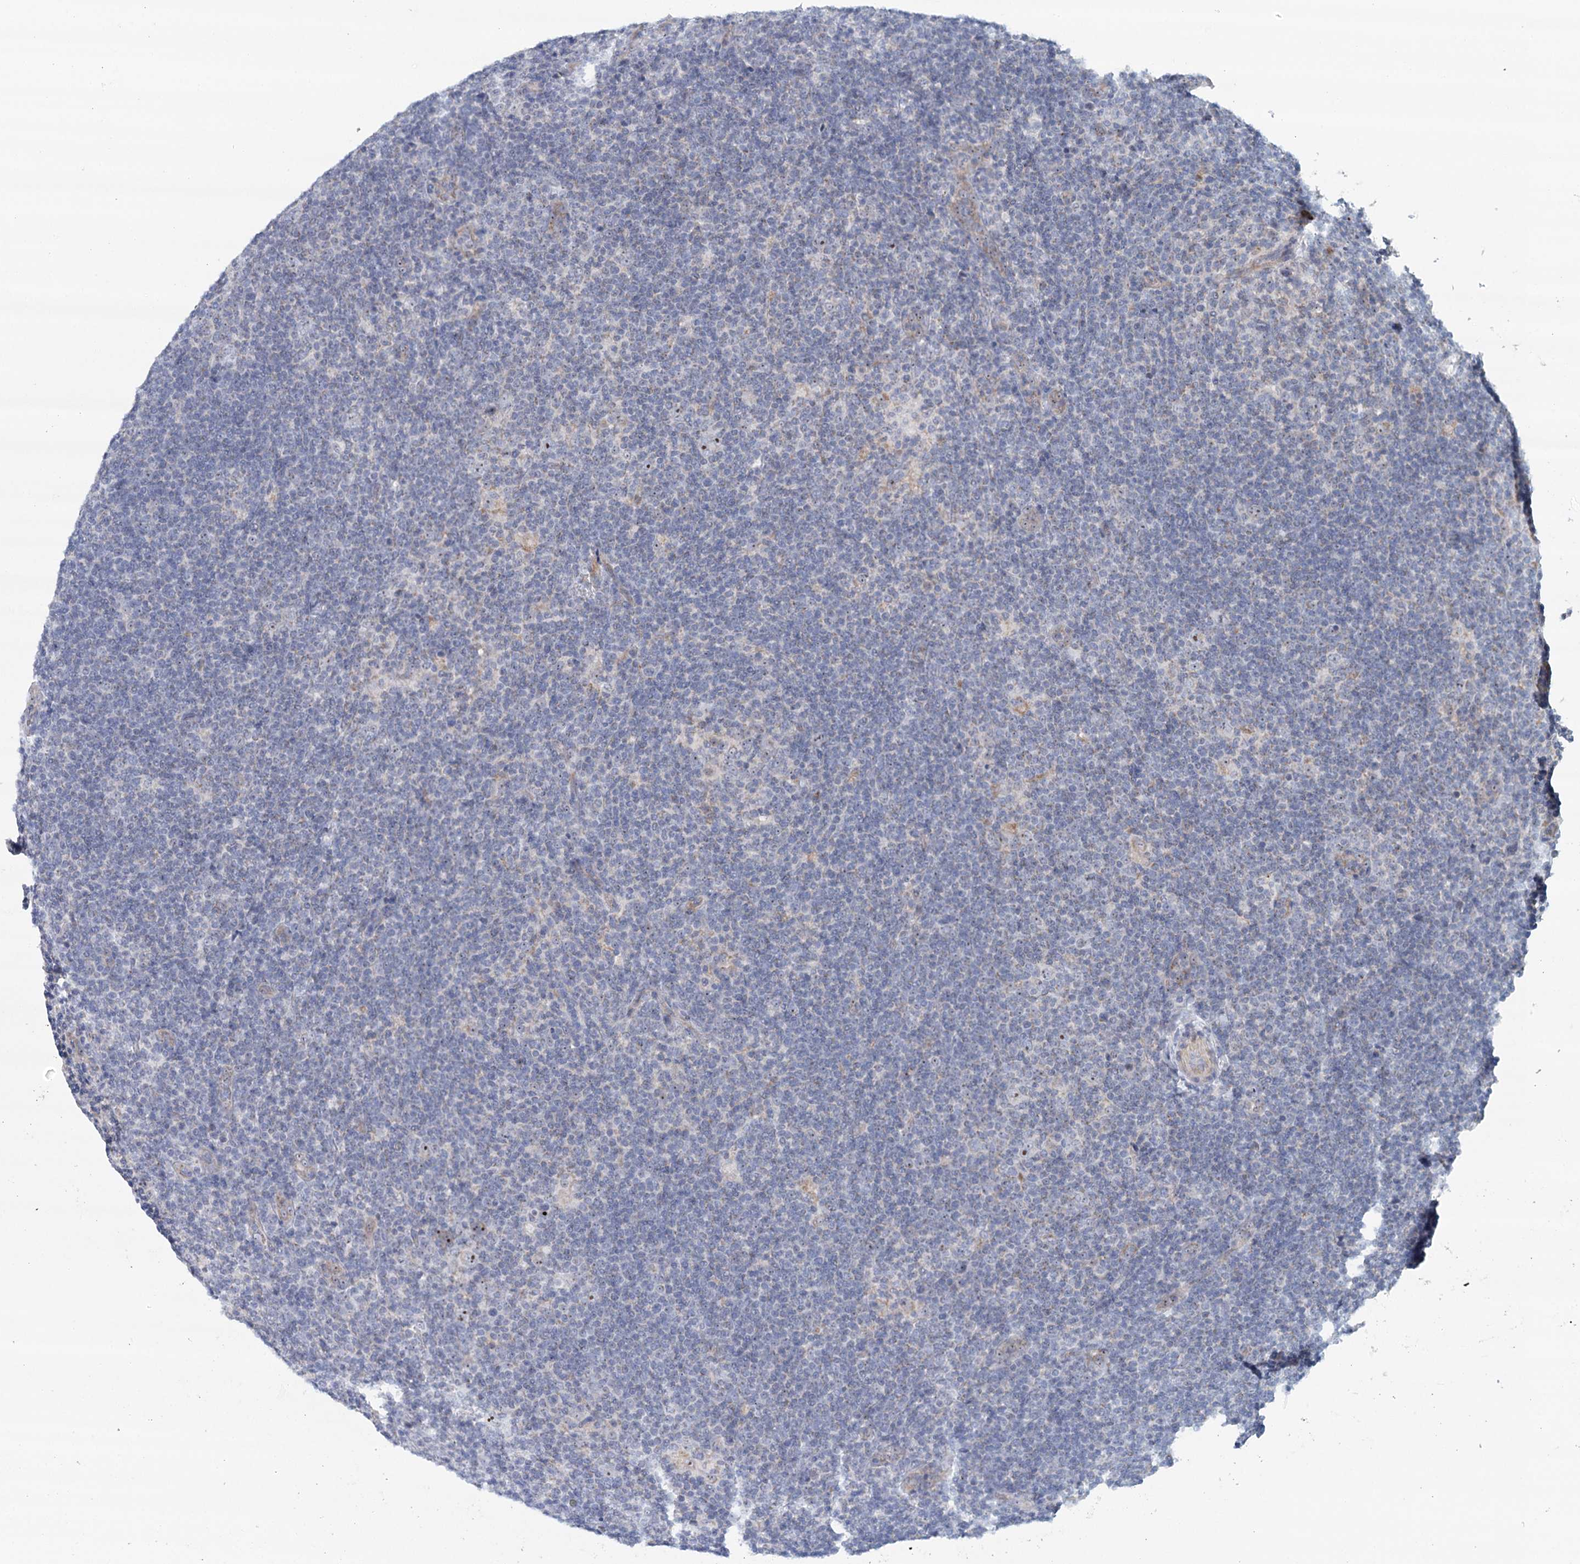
{"staining": {"intensity": "moderate", "quantity": "25%-75%", "location": "nuclear"}, "tissue": "lymphoma", "cell_type": "Tumor cells", "image_type": "cancer", "snomed": [{"axis": "morphology", "description": "Hodgkin's disease, NOS"}, {"axis": "topography", "description": "Lymph node"}], "caption": "High-magnification brightfield microscopy of Hodgkin's disease stained with DAB (brown) and counterstained with hematoxylin (blue). tumor cells exhibit moderate nuclear staining is seen in approximately25%-75% of cells. (DAB (3,3'-diaminobenzidine) IHC with brightfield microscopy, high magnification).", "gene": "RBM43", "patient": {"sex": "female", "age": 57}}